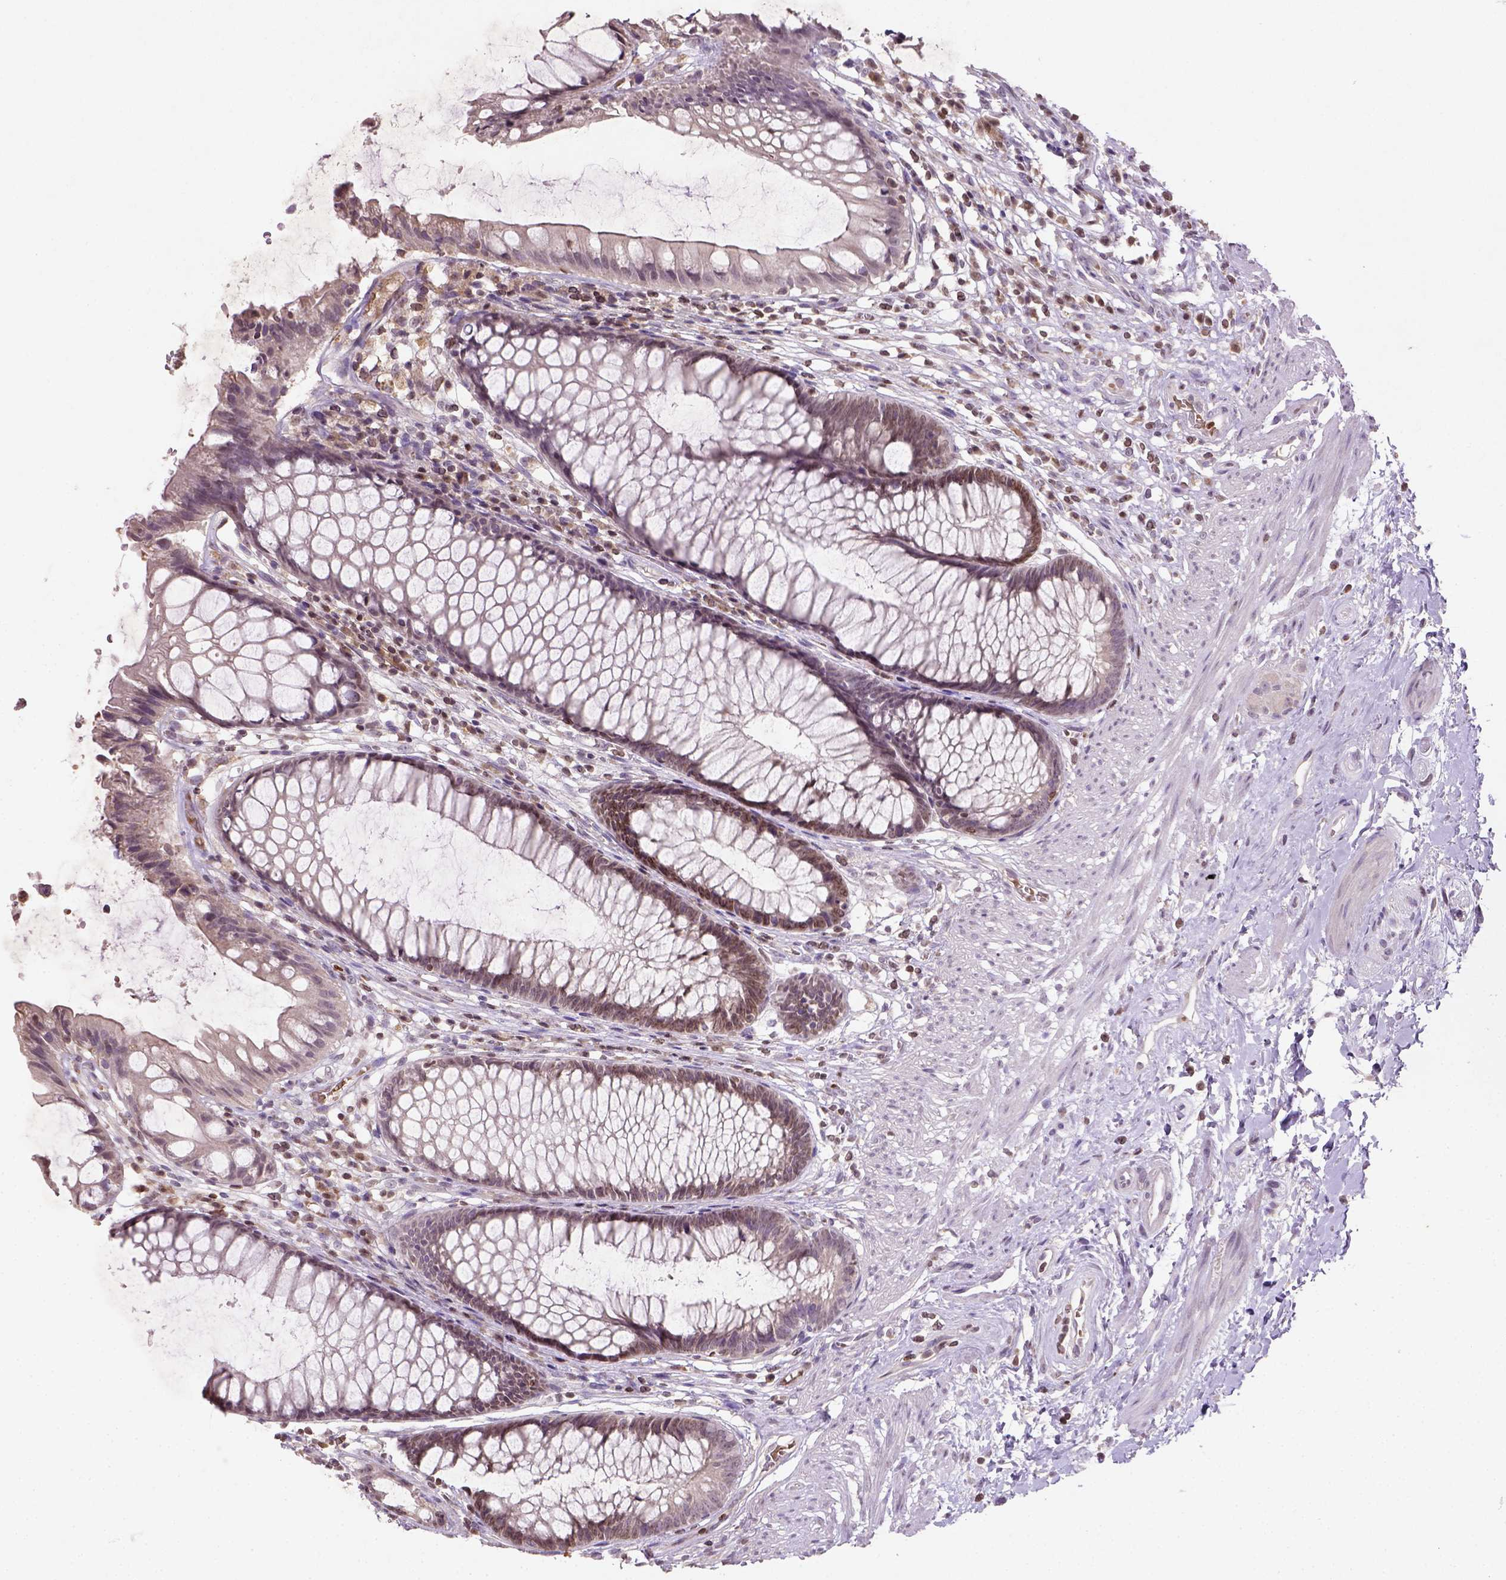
{"staining": {"intensity": "weak", "quantity": "<25%", "location": "nuclear"}, "tissue": "rectum", "cell_type": "Glandular cells", "image_type": "normal", "snomed": [{"axis": "morphology", "description": "Normal tissue, NOS"}, {"axis": "topography", "description": "Smooth muscle"}, {"axis": "topography", "description": "Rectum"}], "caption": "IHC histopathology image of normal rectum: human rectum stained with DAB reveals no significant protein positivity in glandular cells.", "gene": "NUDT3", "patient": {"sex": "male", "age": 53}}